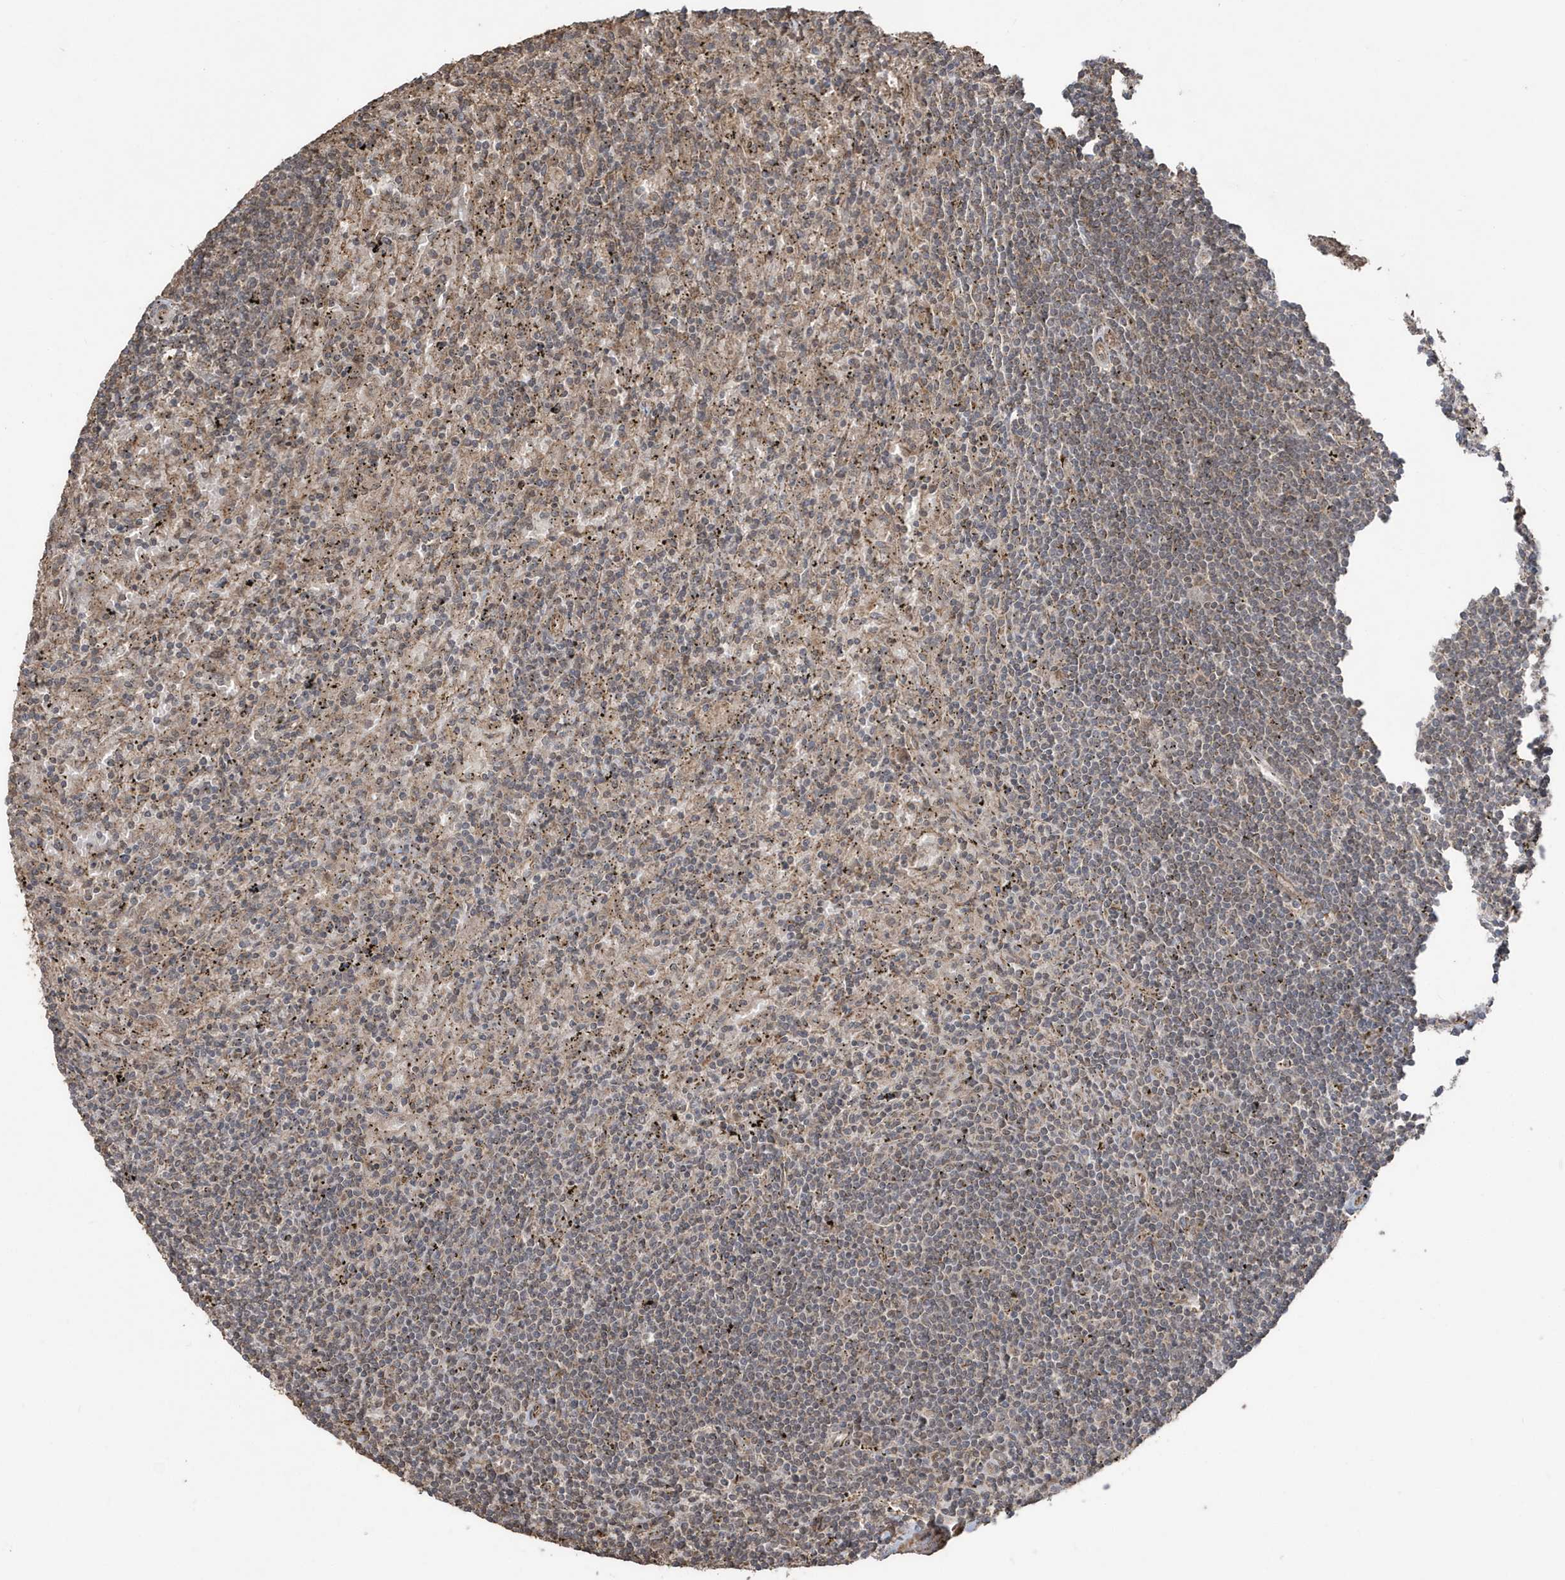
{"staining": {"intensity": "weak", "quantity": "<25%", "location": "cytoplasmic/membranous"}, "tissue": "lymphoma", "cell_type": "Tumor cells", "image_type": "cancer", "snomed": [{"axis": "morphology", "description": "Malignant lymphoma, non-Hodgkin's type, Low grade"}, {"axis": "topography", "description": "Spleen"}], "caption": "High power microscopy photomicrograph of an IHC image of low-grade malignant lymphoma, non-Hodgkin's type, revealing no significant staining in tumor cells.", "gene": "PAXBP1", "patient": {"sex": "male", "age": 76}}